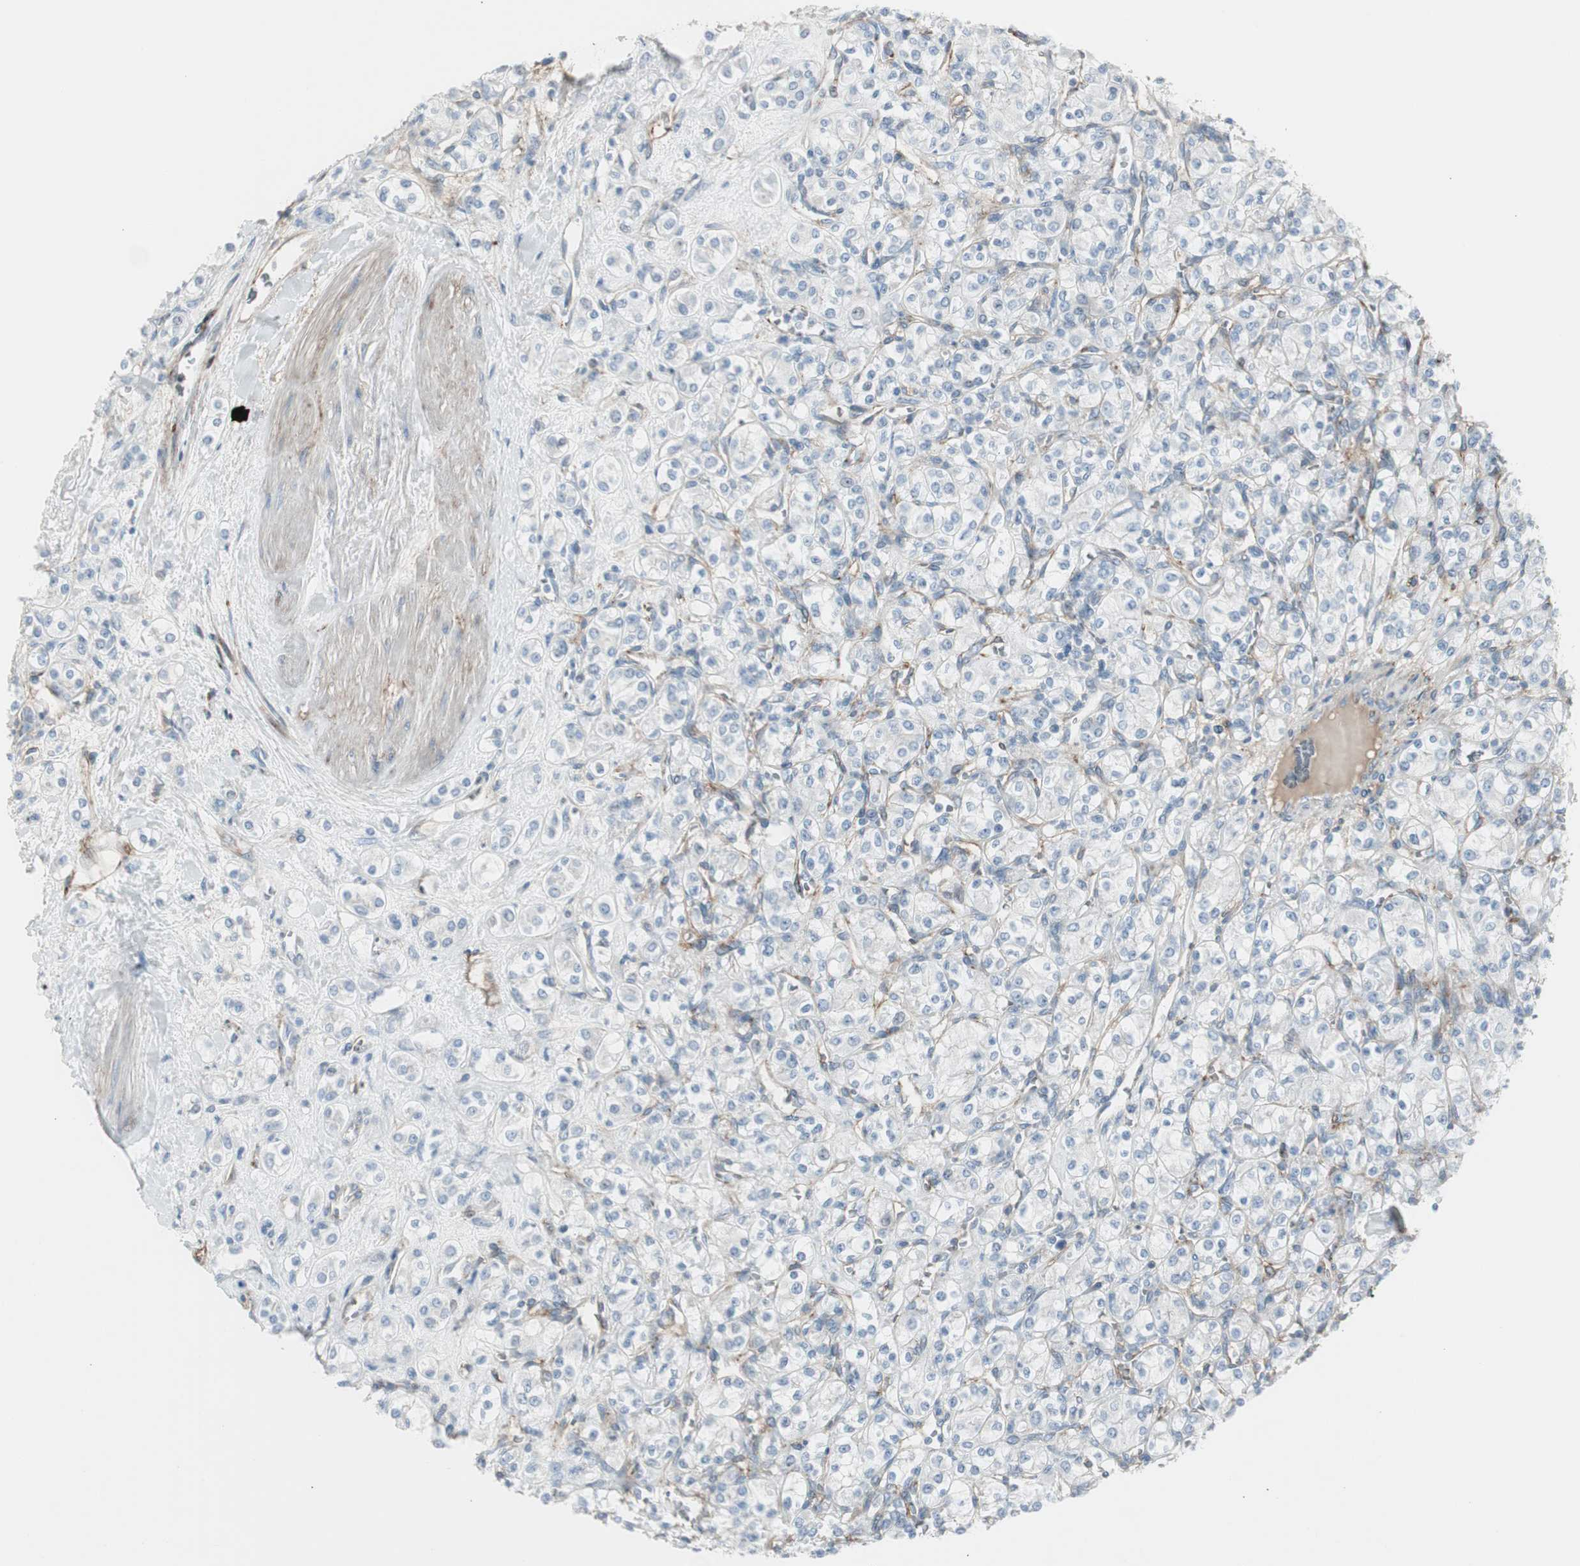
{"staining": {"intensity": "negative", "quantity": "none", "location": "none"}, "tissue": "renal cancer", "cell_type": "Tumor cells", "image_type": "cancer", "snomed": [{"axis": "morphology", "description": "Adenocarcinoma, NOS"}, {"axis": "topography", "description": "Kidney"}], "caption": "IHC image of neoplastic tissue: renal cancer (adenocarcinoma) stained with DAB reveals no significant protein expression in tumor cells.", "gene": "CACNA2D1", "patient": {"sex": "male", "age": 77}}